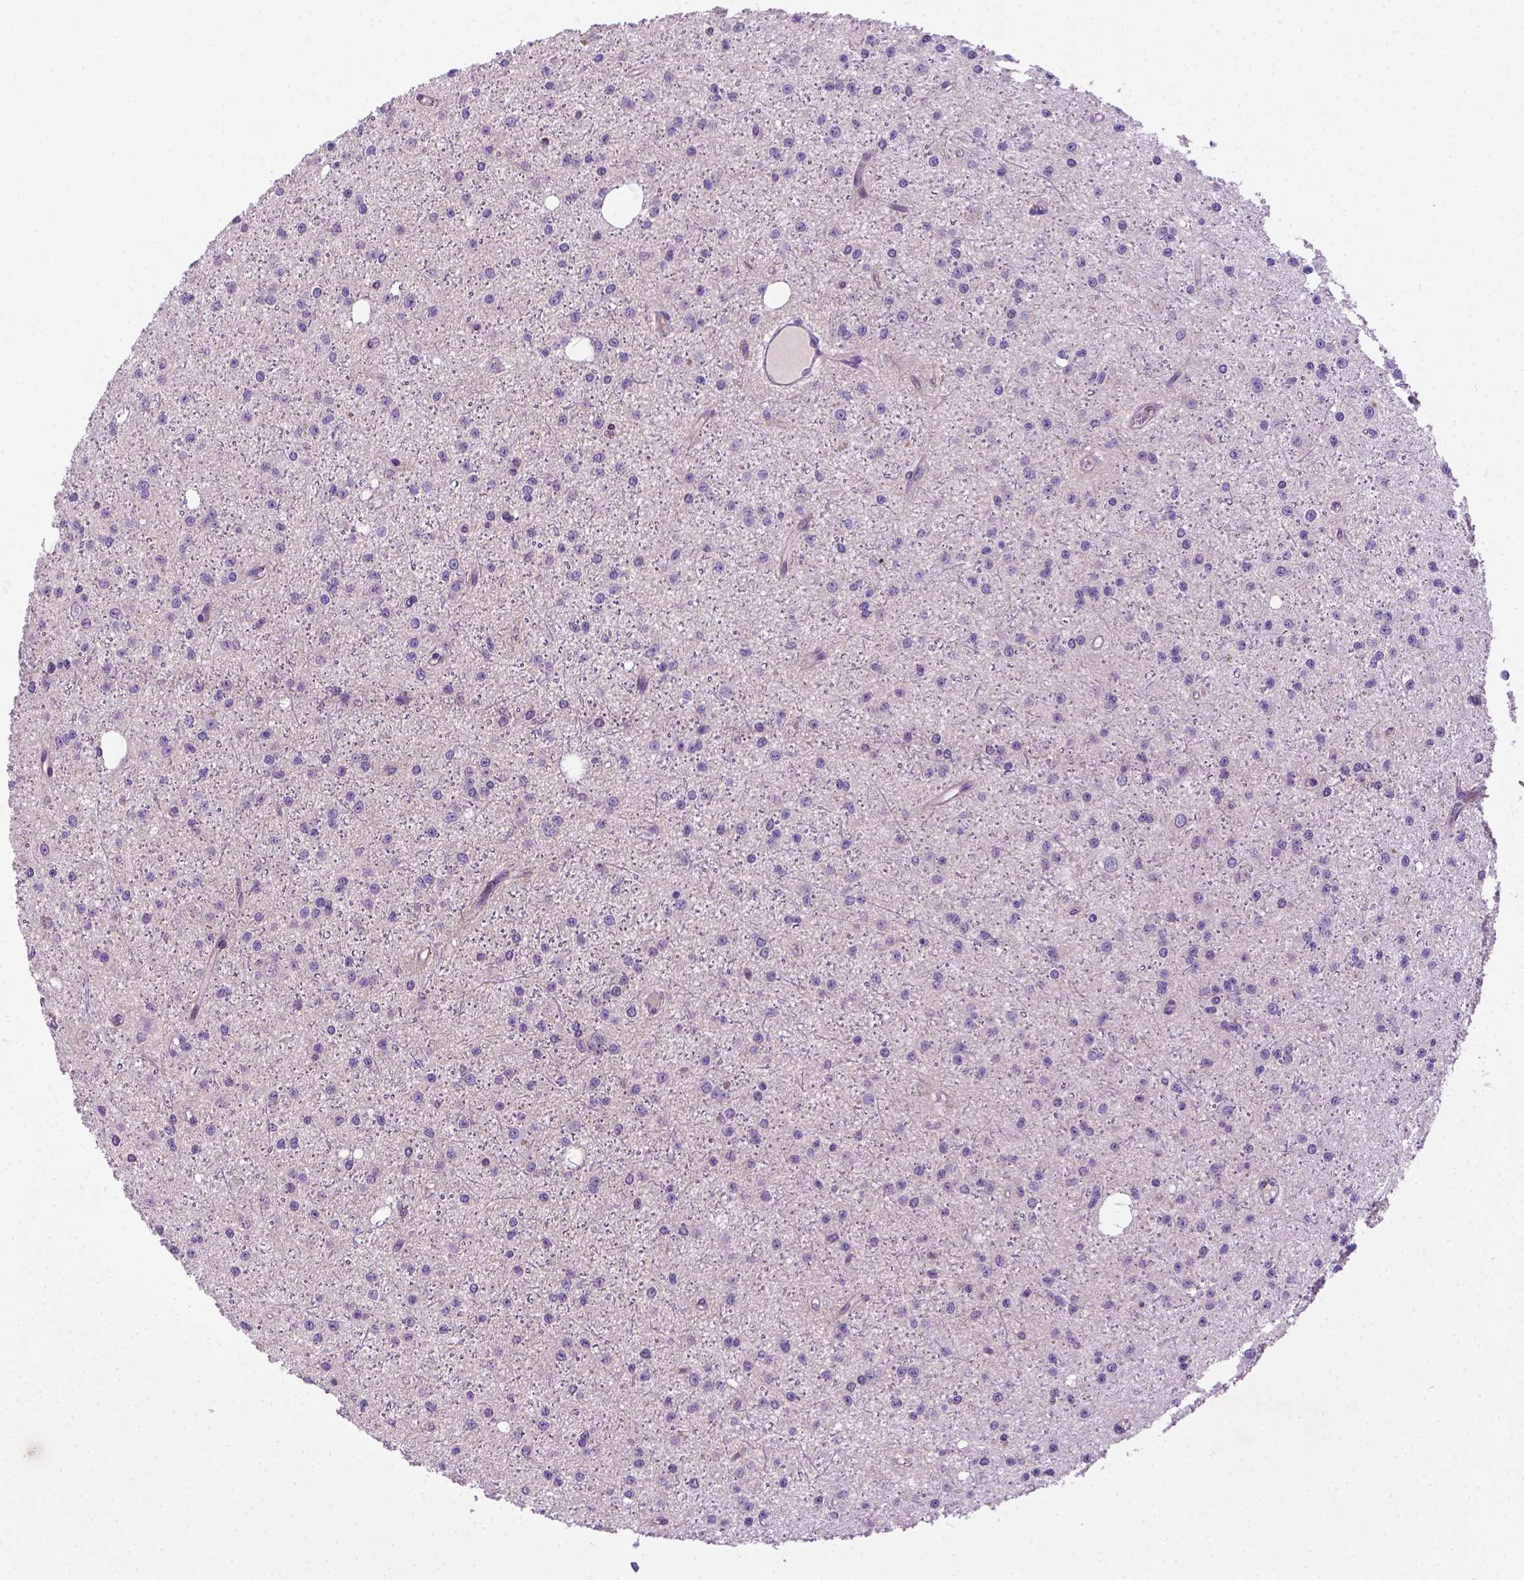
{"staining": {"intensity": "negative", "quantity": "none", "location": "none"}, "tissue": "glioma", "cell_type": "Tumor cells", "image_type": "cancer", "snomed": [{"axis": "morphology", "description": "Glioma, malignant, Low grade"}, {"axis": "topography", "description": "Brain"}], "caption": "Tumor cells show no significant protein positivity in glioma. (Immunohistochemistry (ihc), brightfield microscopy, high magnification).", "gene": "CCER2", "patient": {"sex": "male", "age": 27}}